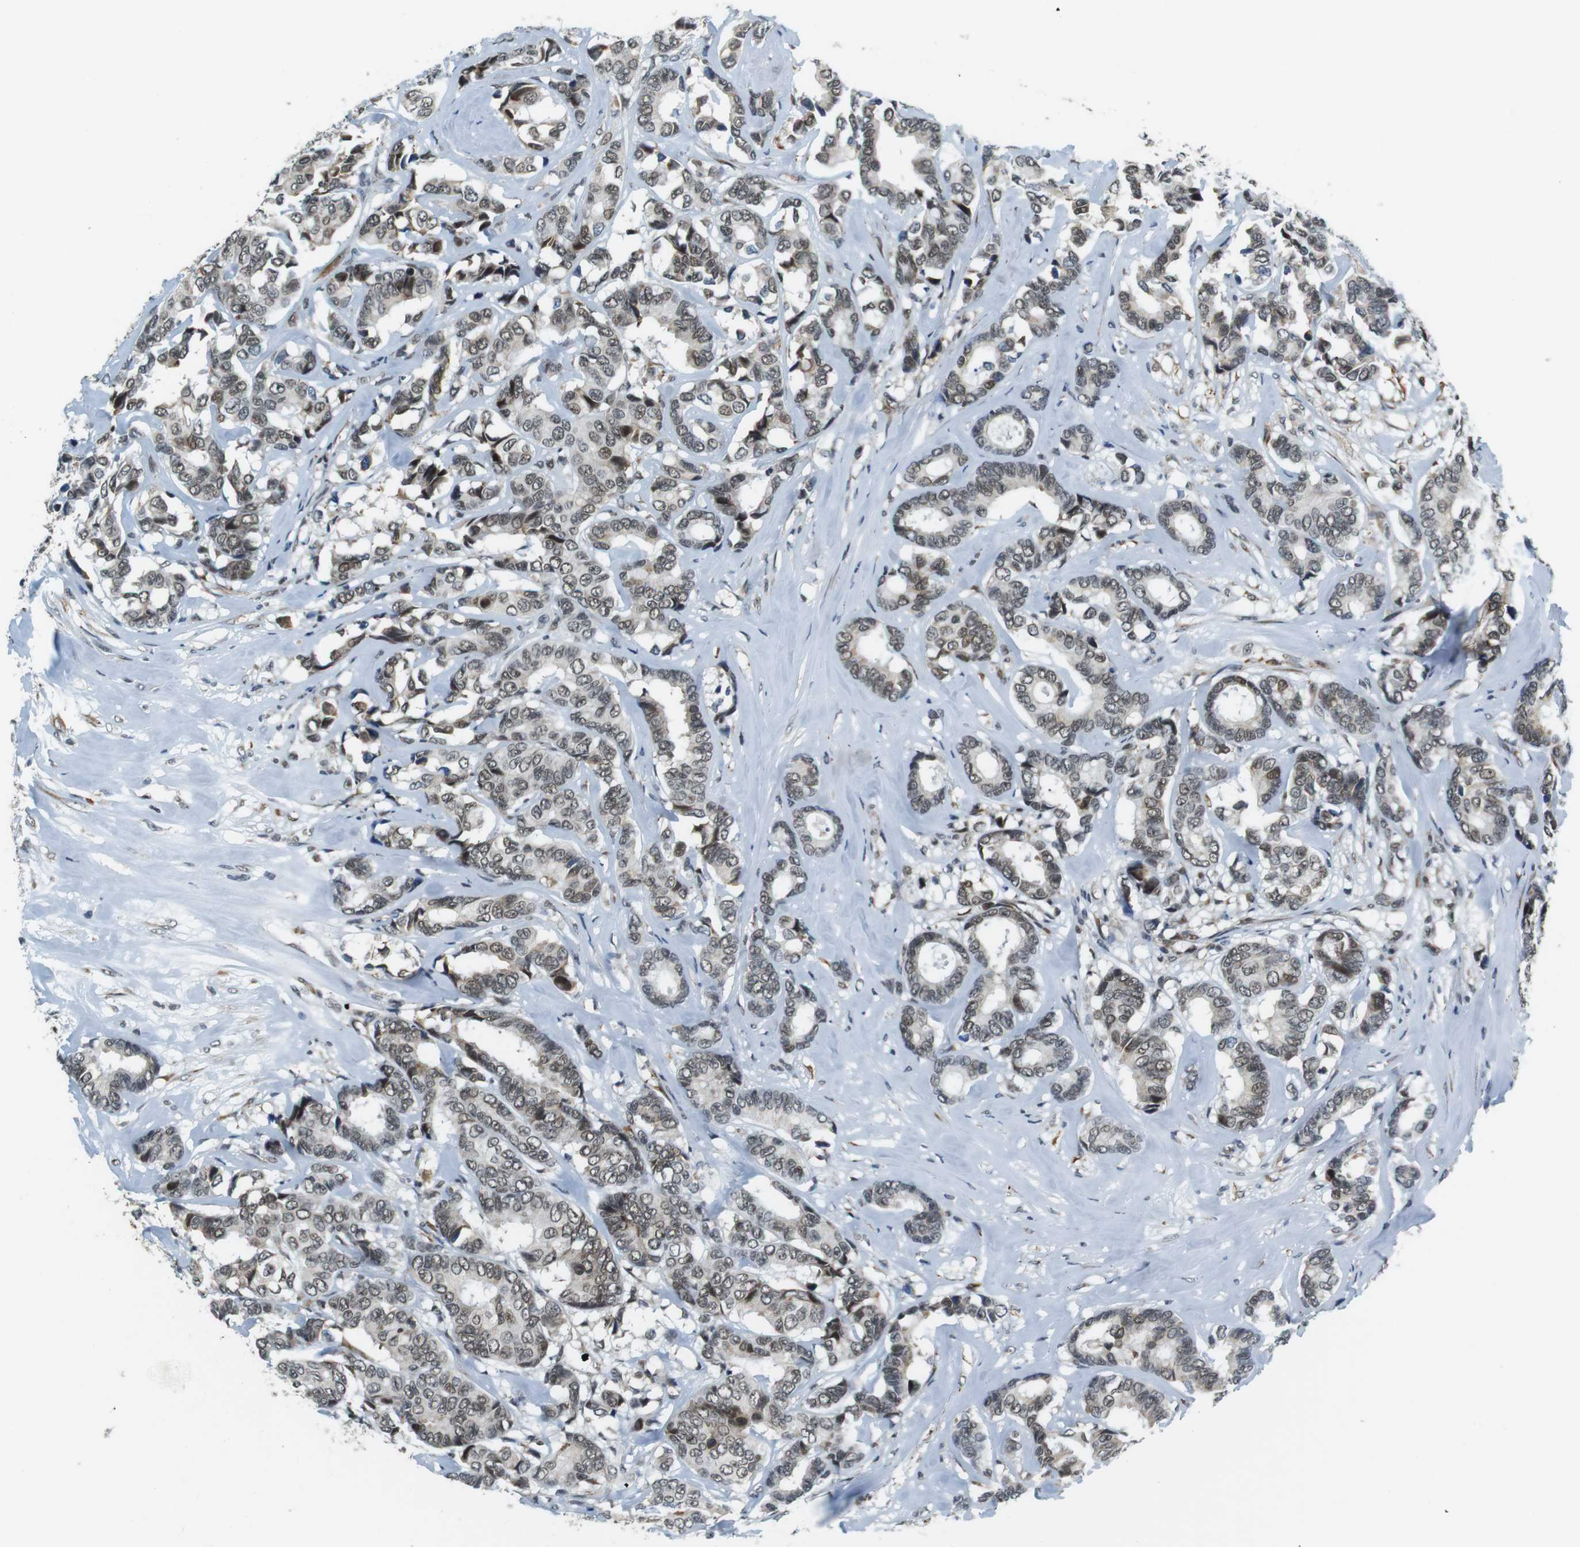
{"staining": {"intensity": "weak", "quantity": "25%-75%", "location": "nuclear"}, "tissue": "breast cancer", "cell_type": "Tumor cells", "image_type": "cancer", "snomed": [{"axis": "morphology", "description": "Duct carcinoma"}, {"axis": "topography", "description": "Breast"}], "caption": "Tumor cells demonstrate weak nuclear positivity in about 25%-75% of cells in breast intraductal carcinoma. The protein of interest is stained brown, and the nuclei are stained in blue (DAB IHC with brightfield microscopy, high magnification).", "gene": "RNF38", "patient": {"sex": "female", "age": 87}}